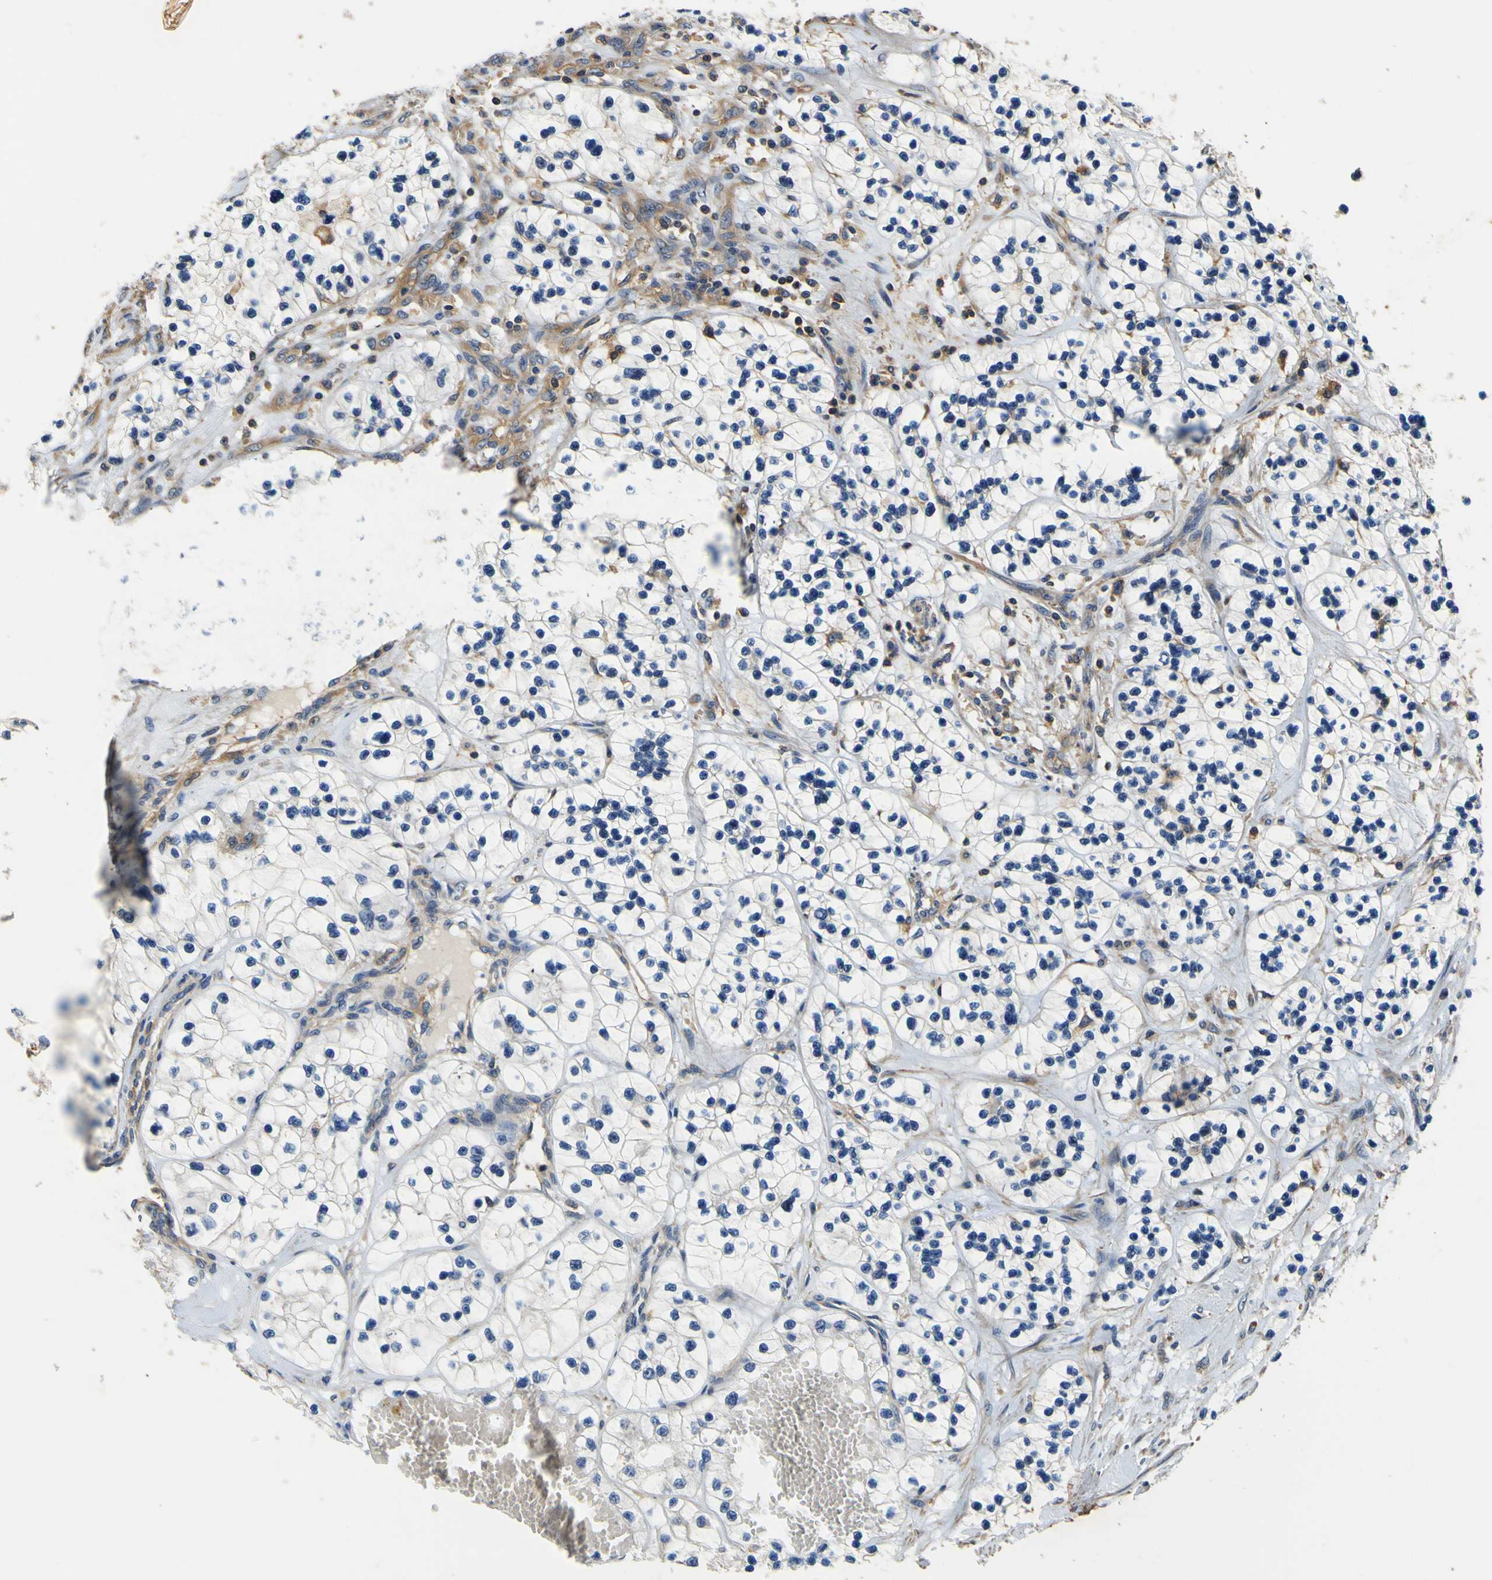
{"staining": {"intensity": "negative", "quantity": "none", "location": "none"}, "tissue": "renal cancer", "cell_type": "Tumor cells", "image_type": "cancer", "snomed": [{"axis": "morphology", "description": "Adenocarcinoma, NOS"}, {"axis": "topography", "description": "Kidney"}], "caption": "An image of renal cancer (adenocarcinoma) stained for a protein exhibits no brown staining in tumor cells.", "gene": "CNR2", "patient": {"sex": "female", "age": 57}}